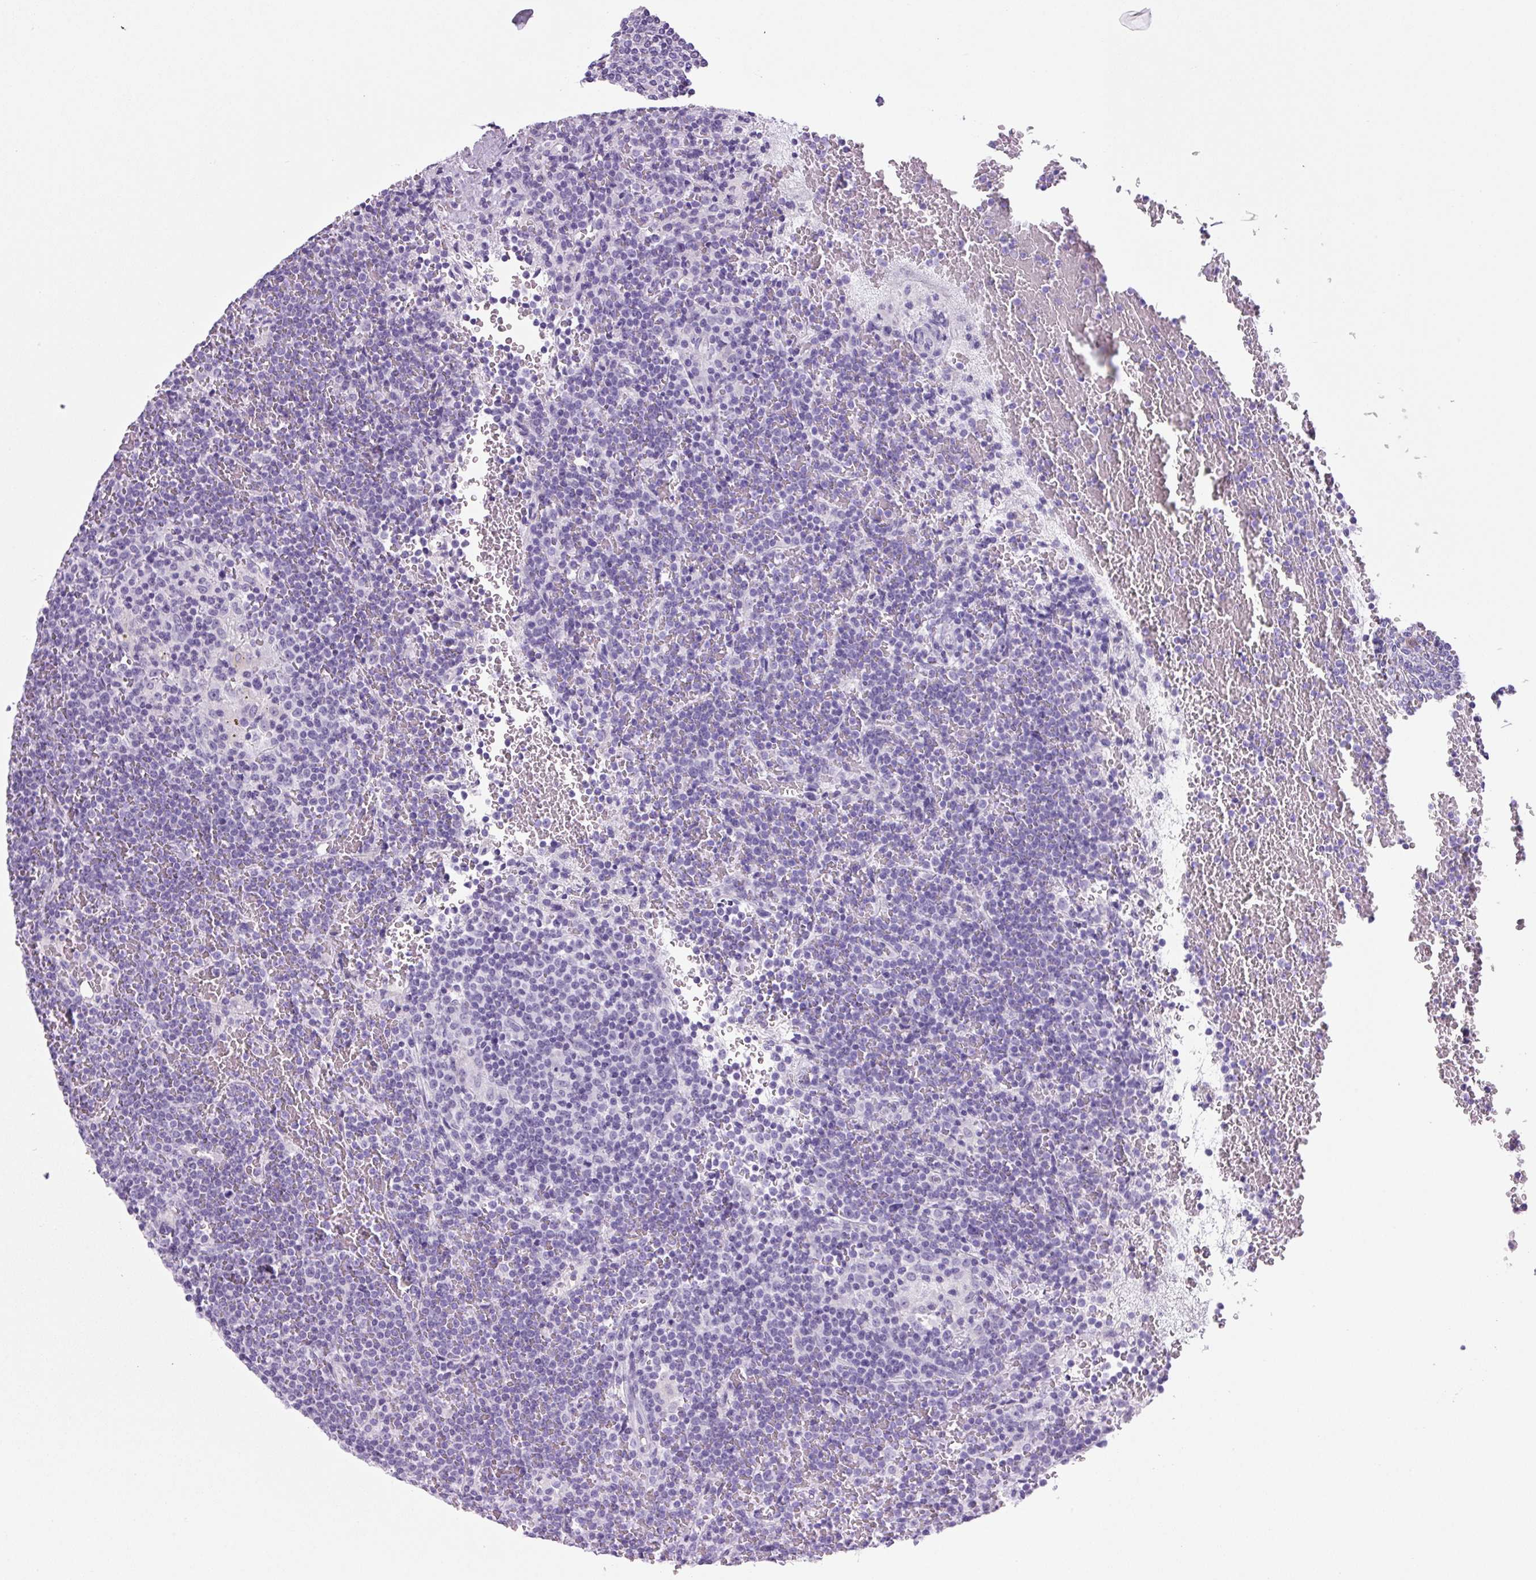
{"staining": {"intensity": "negative", "quantity": "none", "location": "none"}, "tissue": "lymphoma", "cell_type": "Tumor cells", "image_type": "cancer", "snomed": [{"axis": "morphology", "description": "Malignant lymphoma, non-Hodgkin's type, Low grade"}, {"axis": "topography", "description": "Spleen"}], "caption": "The photomicrograph exhibits no significant staining in tumor cells of malignant lymphoma, non-Hodgkin's type (low-grade). Nuclei are stained in blue.", "gene": "PRRT1", "patient": {"sex": "female", "age": 19}}